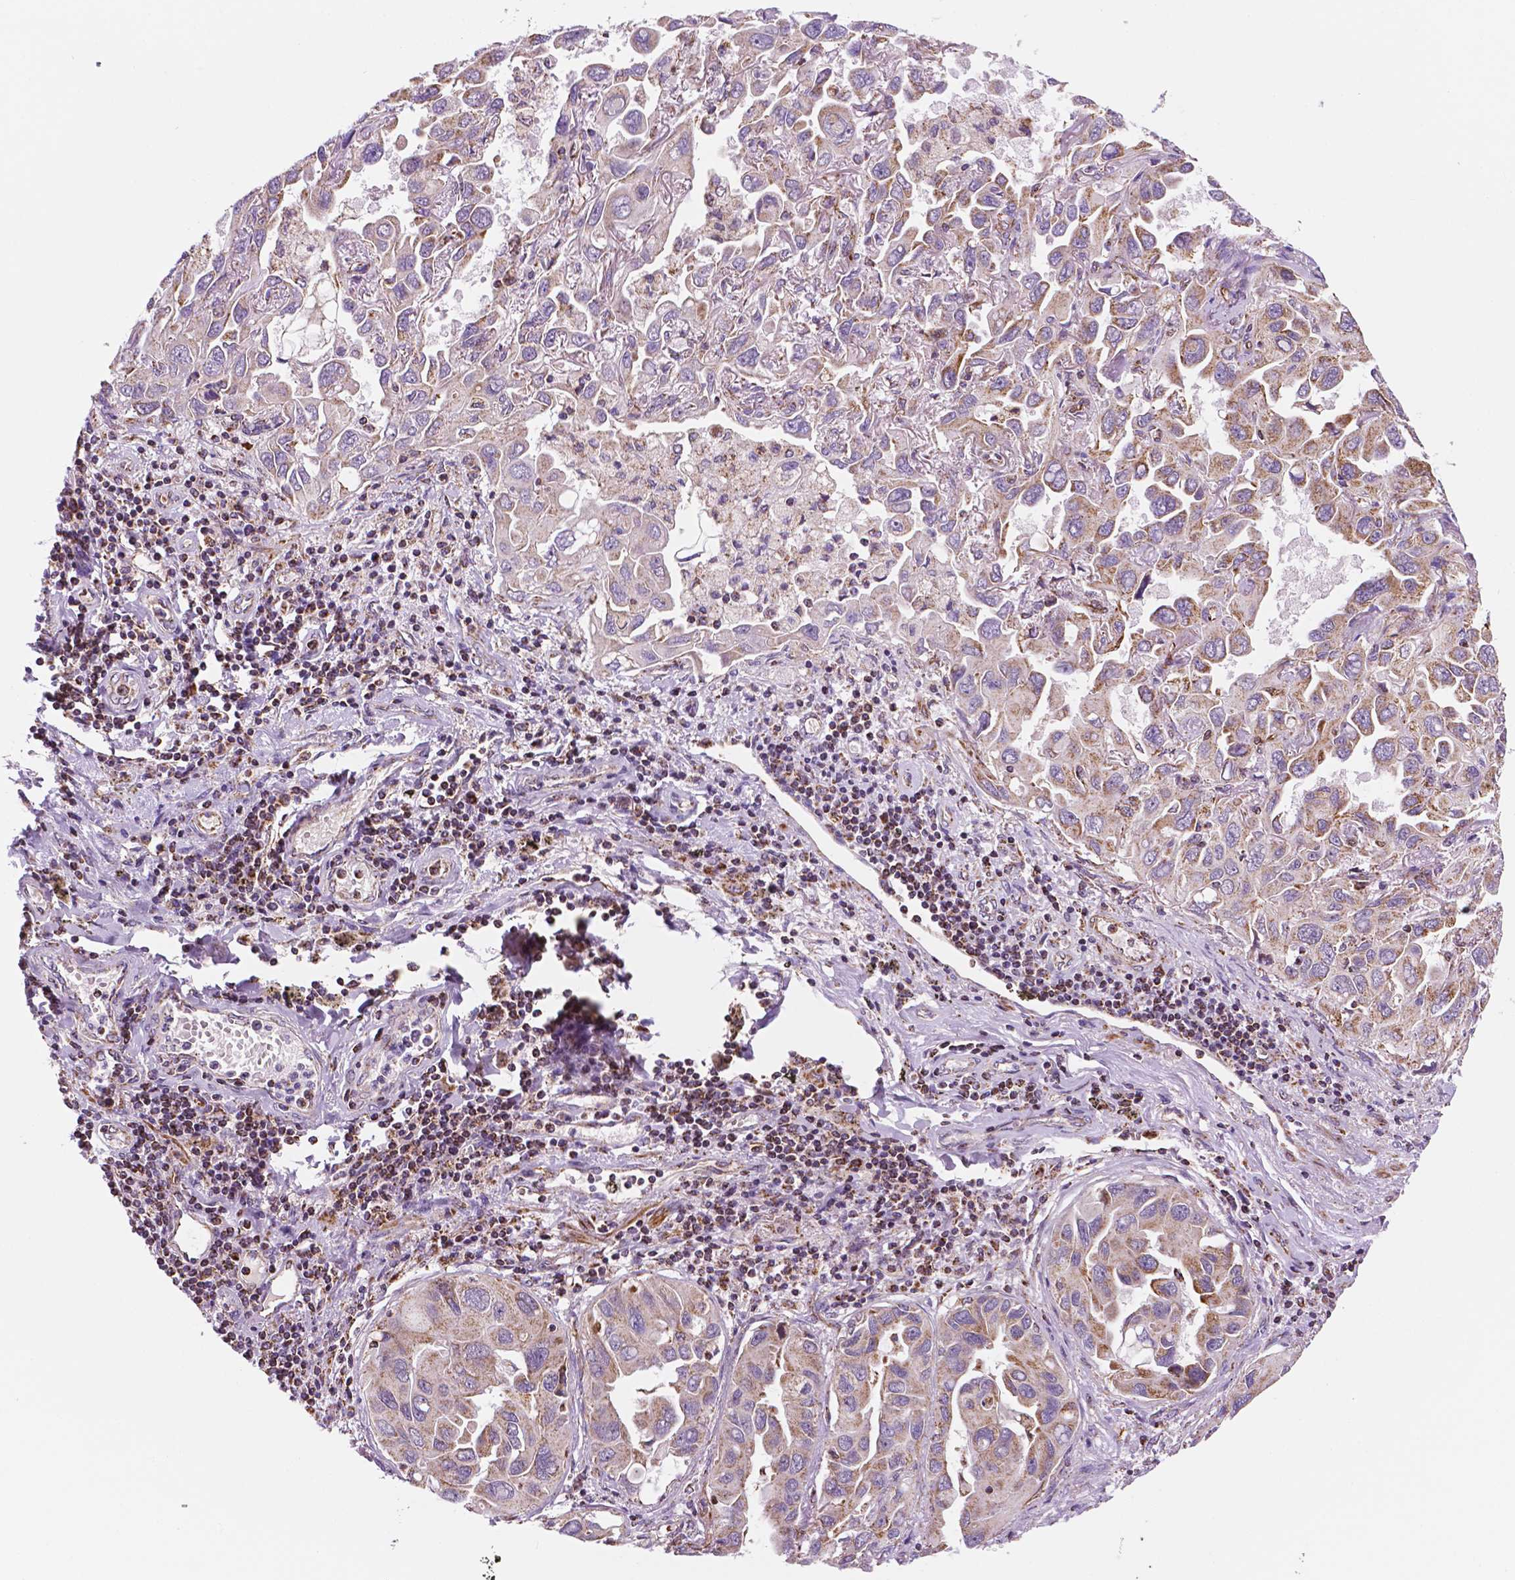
{"staining": {"intensity": "weak", "quantity": "25%-75%", "location": "cytoplasmic/membranous"}, "tissue": "lung cancer", "cell_type": "Tumor cells", "image_type": "cancer", "snomed": [{"axis": "morphology", "description": "Adenocarcinoma, NOS"}, {"axis": "topography", "description": "Lung"}], "caption": "Immunohistochemistry (IHC) staining of lung cancer (adenocarcinoma), which reveals low levels of weak cytoplasmic/membranous expression in approximately 25%-75% of tumor cells indicating weak cytoplasmic/membranous protein expression. The staining was performed using DAB (3,3'-diaminobenzidine) (brown) for protein detection and nuclei were counterstained in hematoxylin (blue).", "gene": "GEMIN4", "patient": {"sex": "male", "age": 64}}